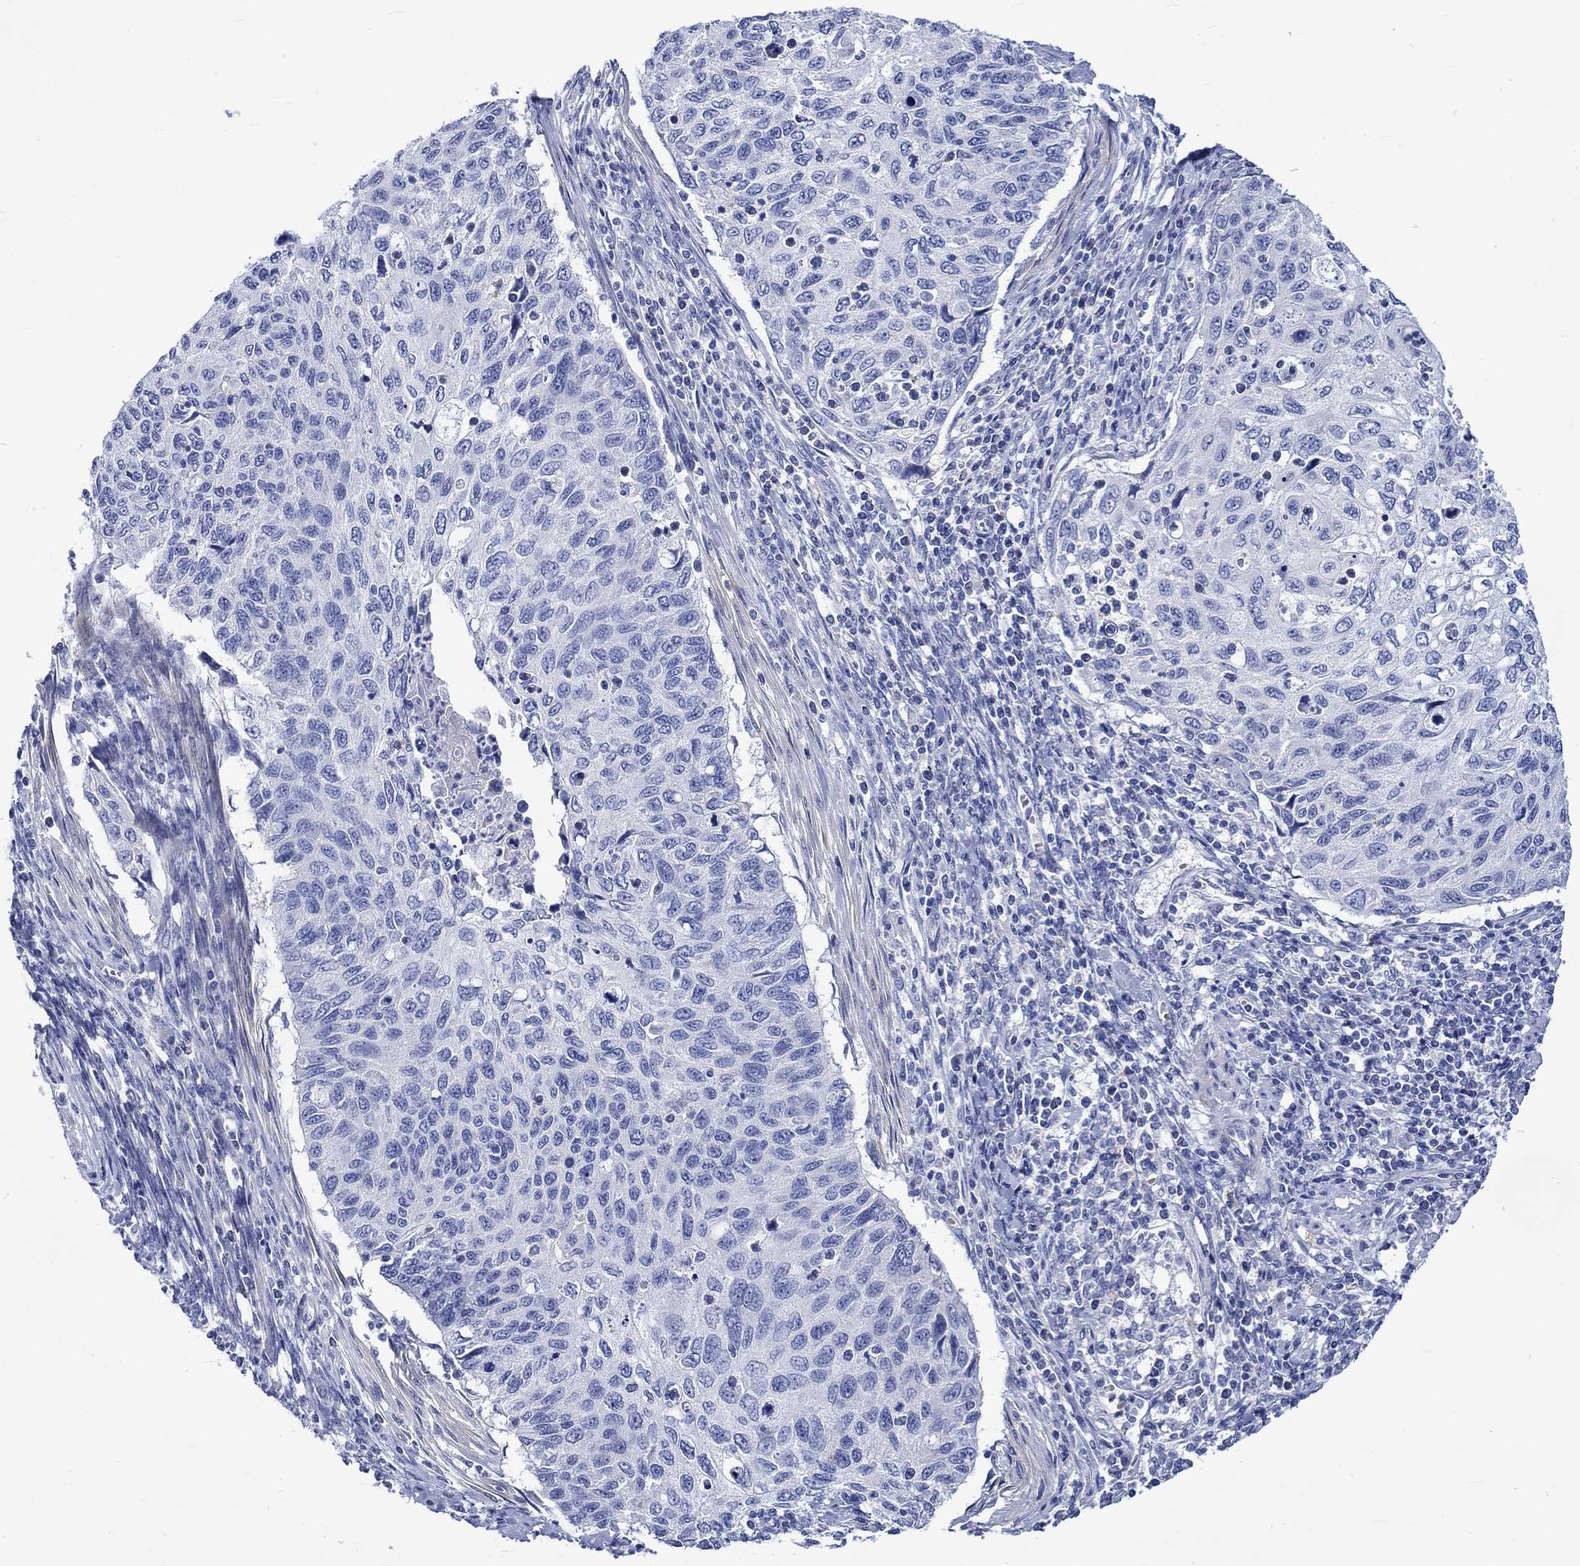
{"staining": {"intensity": "negative", "quantity": "none", "location": "none"}, "tissue": "cervical cancer", "cell_type": "Tumor cells", "image_type": "cancer", "snomed": [{"axis": "morphology", "description": "Squamous cell carcinoma, NOS"}, {"axis": "topography", "description": "Cervix"}], "caption": "Immunohistochemistry (IHC) of squamous cell carcinoma (cervical) displays no positivity in tumor cells.", "gene": "NRIP3", "patient": {"sex": "female", "age": 70}}